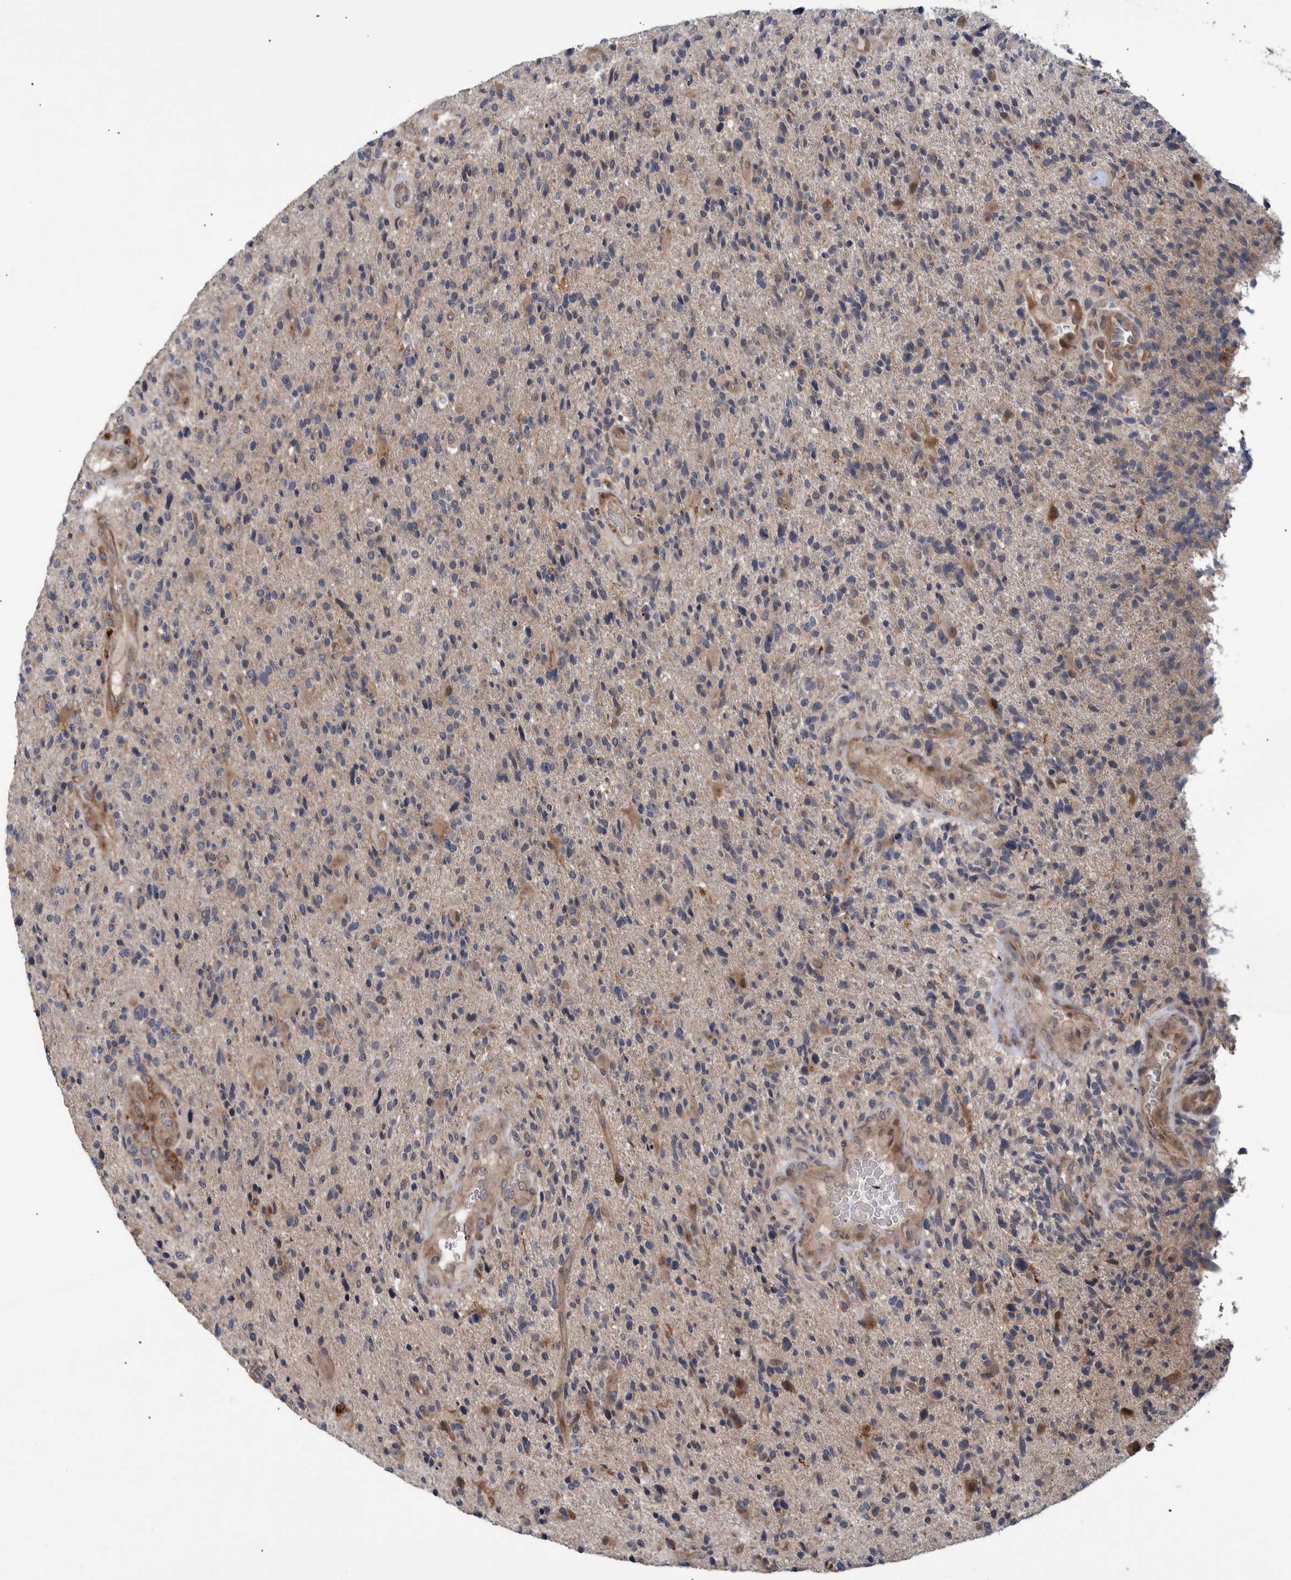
{"staining": {"intensity": "moderate", "quantity": "<25%", "location": "cytoplasmic/membranous"}, "tissue": "glioma", "cell_type": "Tumor cells", "image_type": "cancer", "snomed": [{"axis": "morphology", "description": "Glioma, malignant, High grade"}, {"axis": "topography", "description": "Brain"}], "caption": "Moderate cytoplasmic/membranous staining is identified in about <25% of tumor cells in glioma.", "gene": "B3GNTL1", "patient": {"sex": "male", "age": 72}}